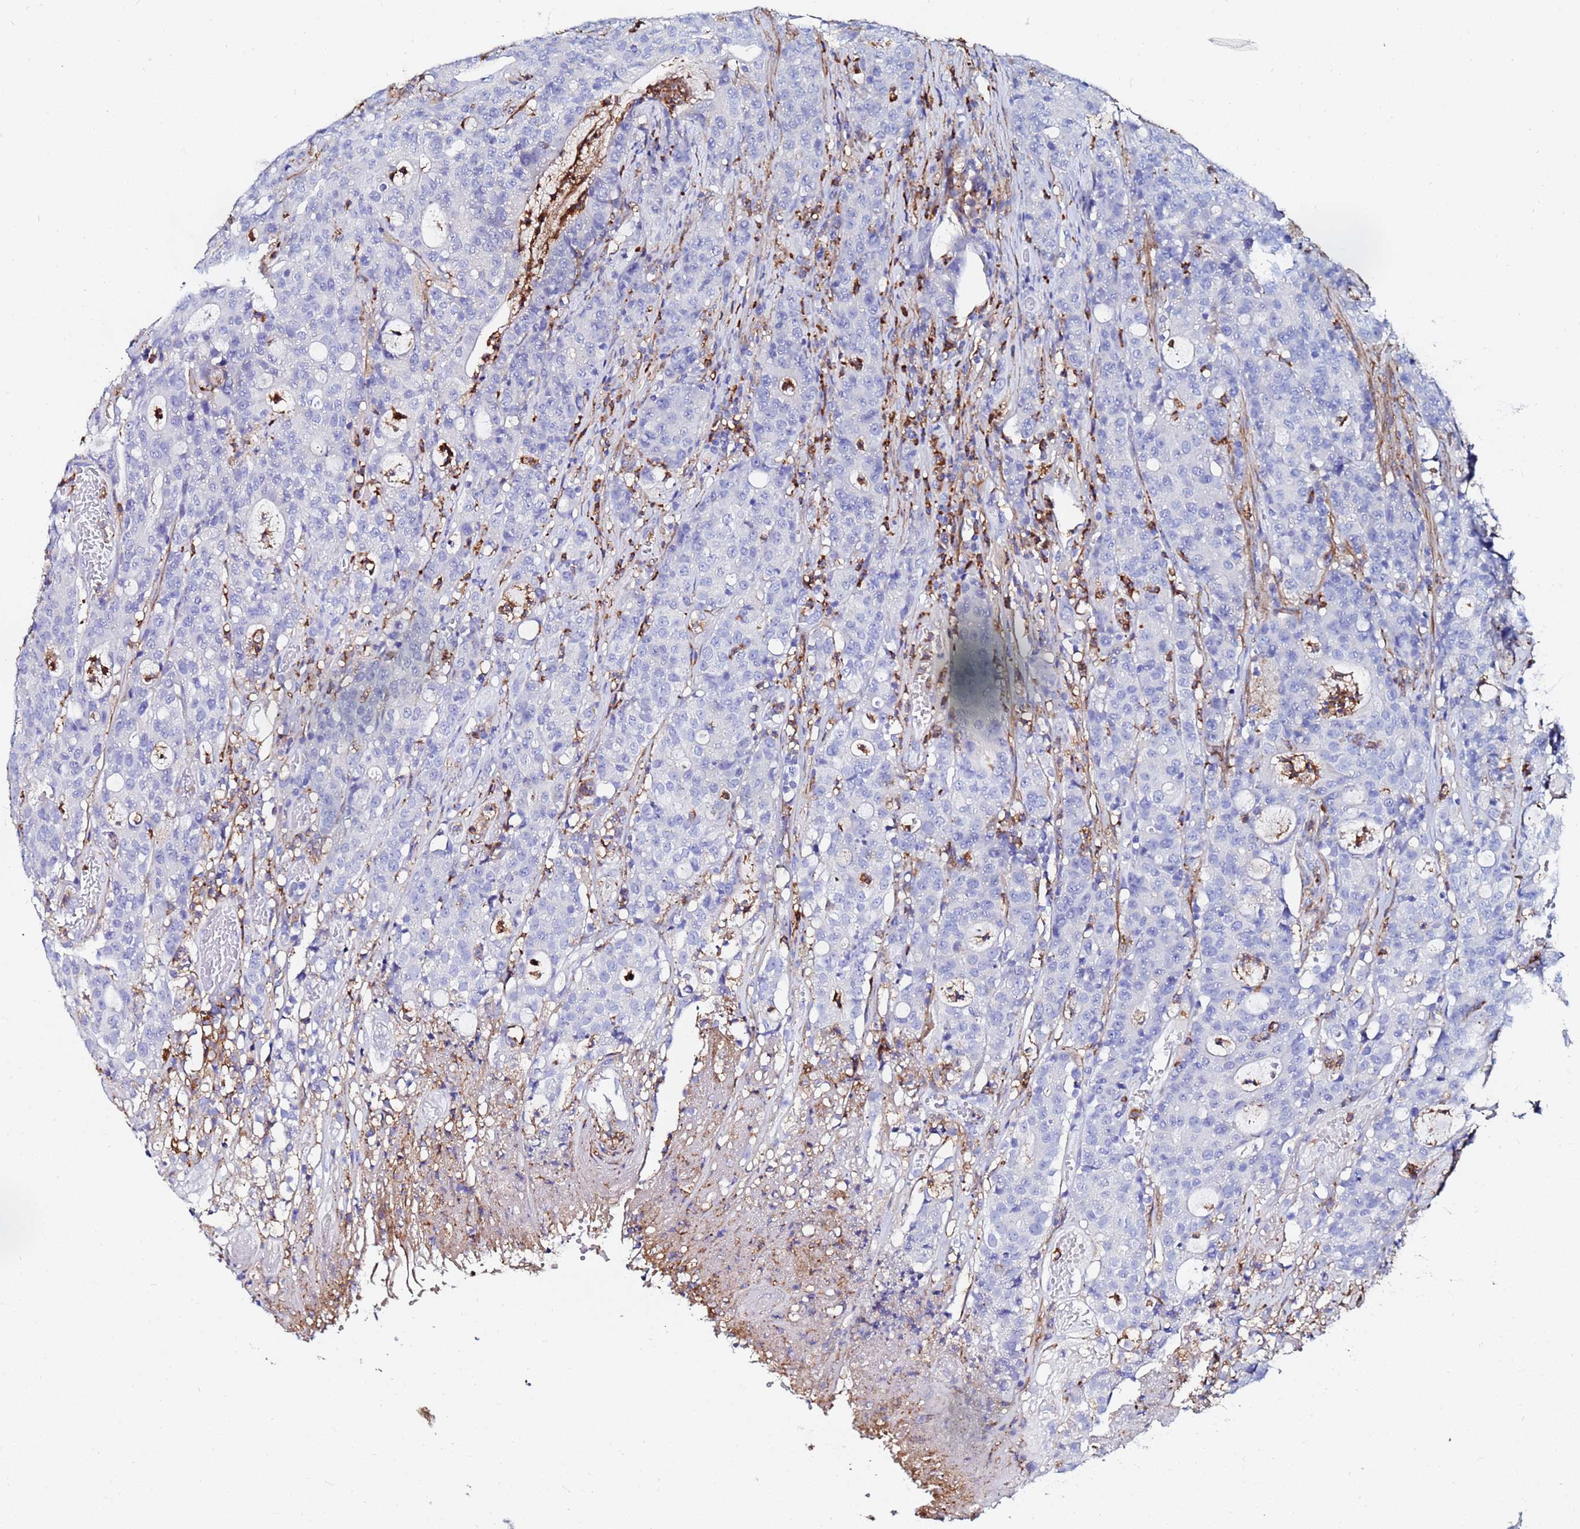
{"staining": {"intensity": "negative", "quantity": "none", "location": "none"}, "tissue": "colorectal cancer", "cell_type": "Tumor cells", "image_type": "cancer", "snomed": [{"axis": "morphology", "description": "Adenocarcinoma, NOS"}, {"axis": "topography", "description": "Colon"}], "caption": "This is a photomicrograph of immunohistochemistry (IHC) staining of adenocarcinoma (colorectal), which shows no expression in tumor cells.", "gene": "BASP1", "patient": {"sex": "male", "age": 83}}